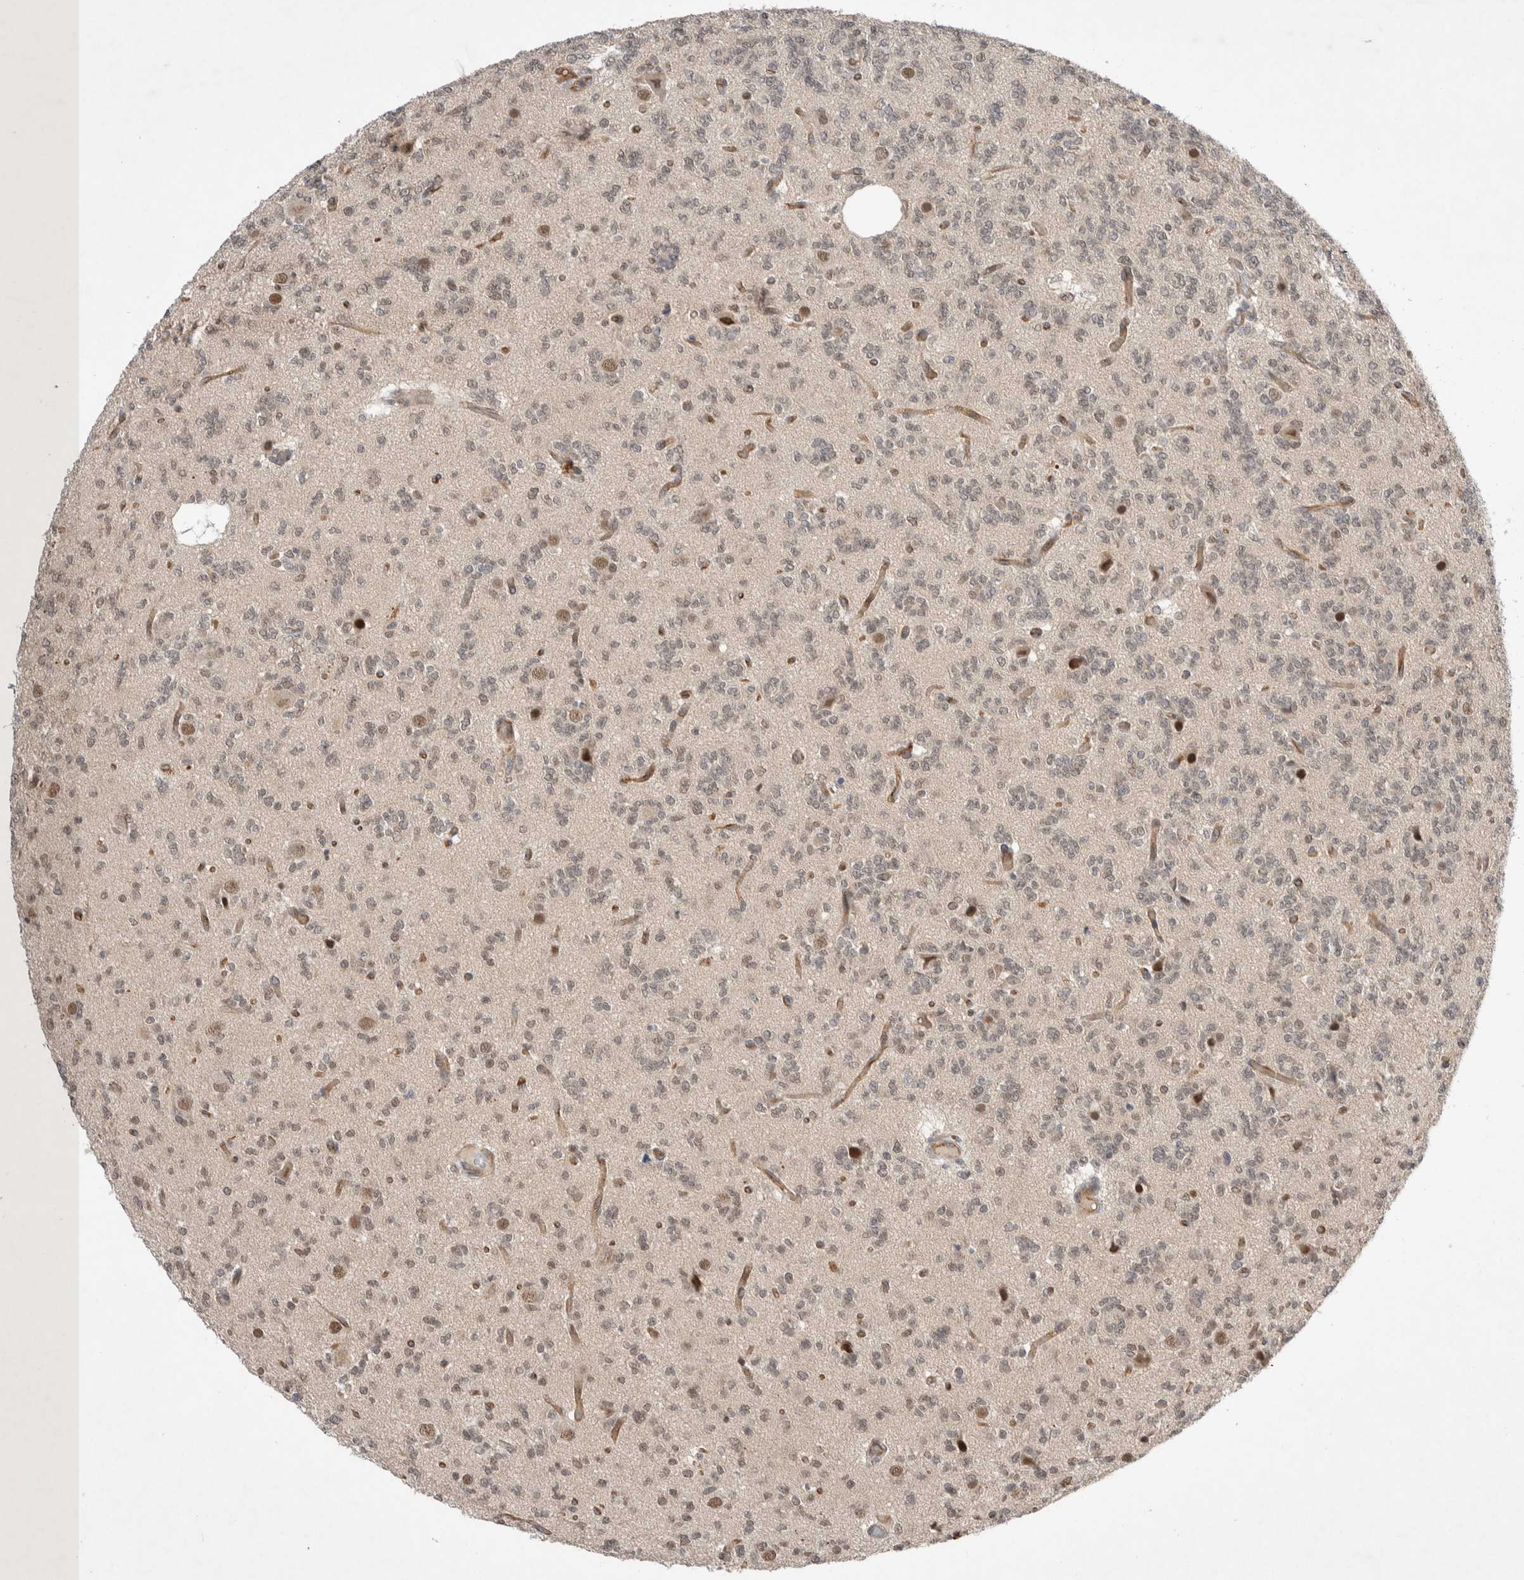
{"staining": {"intensity": "negative", "quantity": "none", "location": "none"}, "tissue": "glioma", "cell_type": "Tumor cells", "image_type": "cancer", "snomed": [{"axis": "morphology", "description": "Glioma, malignant, Low grade"}, {"axis": "topography", "description": "Brain"}], "caption": "Immunohistochemistry (IHC) histopathology image of malignant low-grade glioma stained for a protein (brown), which displays no staining in tumor cells.", "gene": "ZNF704", "patient": {"sex": "male", "age": 38}}